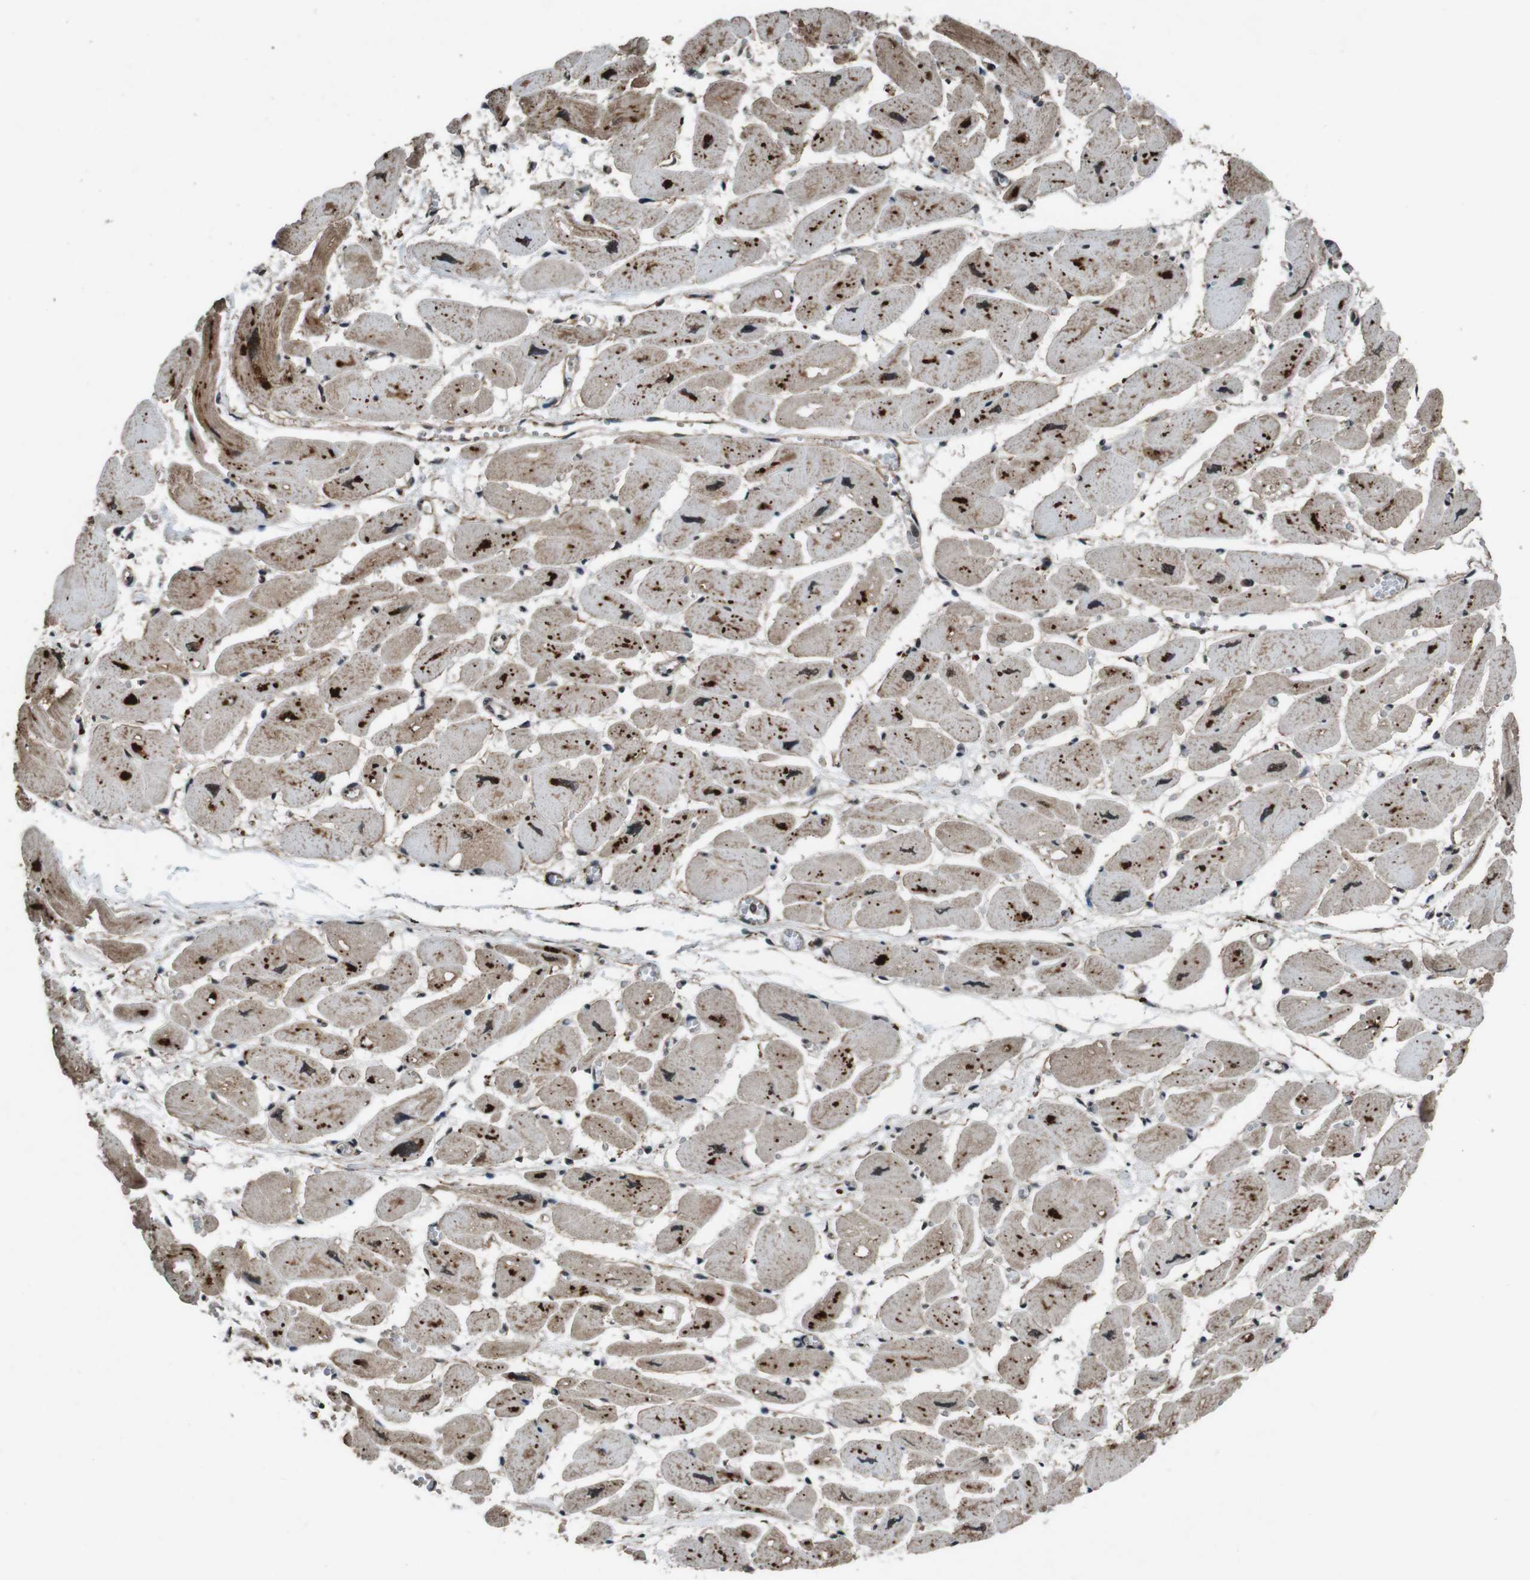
{"staining": {"intensity": "strong", "quantity": "25%-75%", "location": "cytoplasmic/membranous,nuclear"}, "tissue": "heart muscle", "cell_type": "Cardiomyocytes", "image_type": "normal", "snomed": [{"axis": "morphology", "description": "Normal tissue, NOS"}, {"axis": "topography", "description": "Heart"}], "caption": "A brown stain labels strong cytoplasmic/membranous,nuclear positivity of a protein in cardiomyocytes of normal human heart muscle. The protein is stained brown, and the nuclei are stained in blue (DAB (3,3'-diaminobenzidine) IHC with brightfield microscopy, high magnification).", "gene": "NR4A2", "patient": {"sex": "female", "age": 54}}